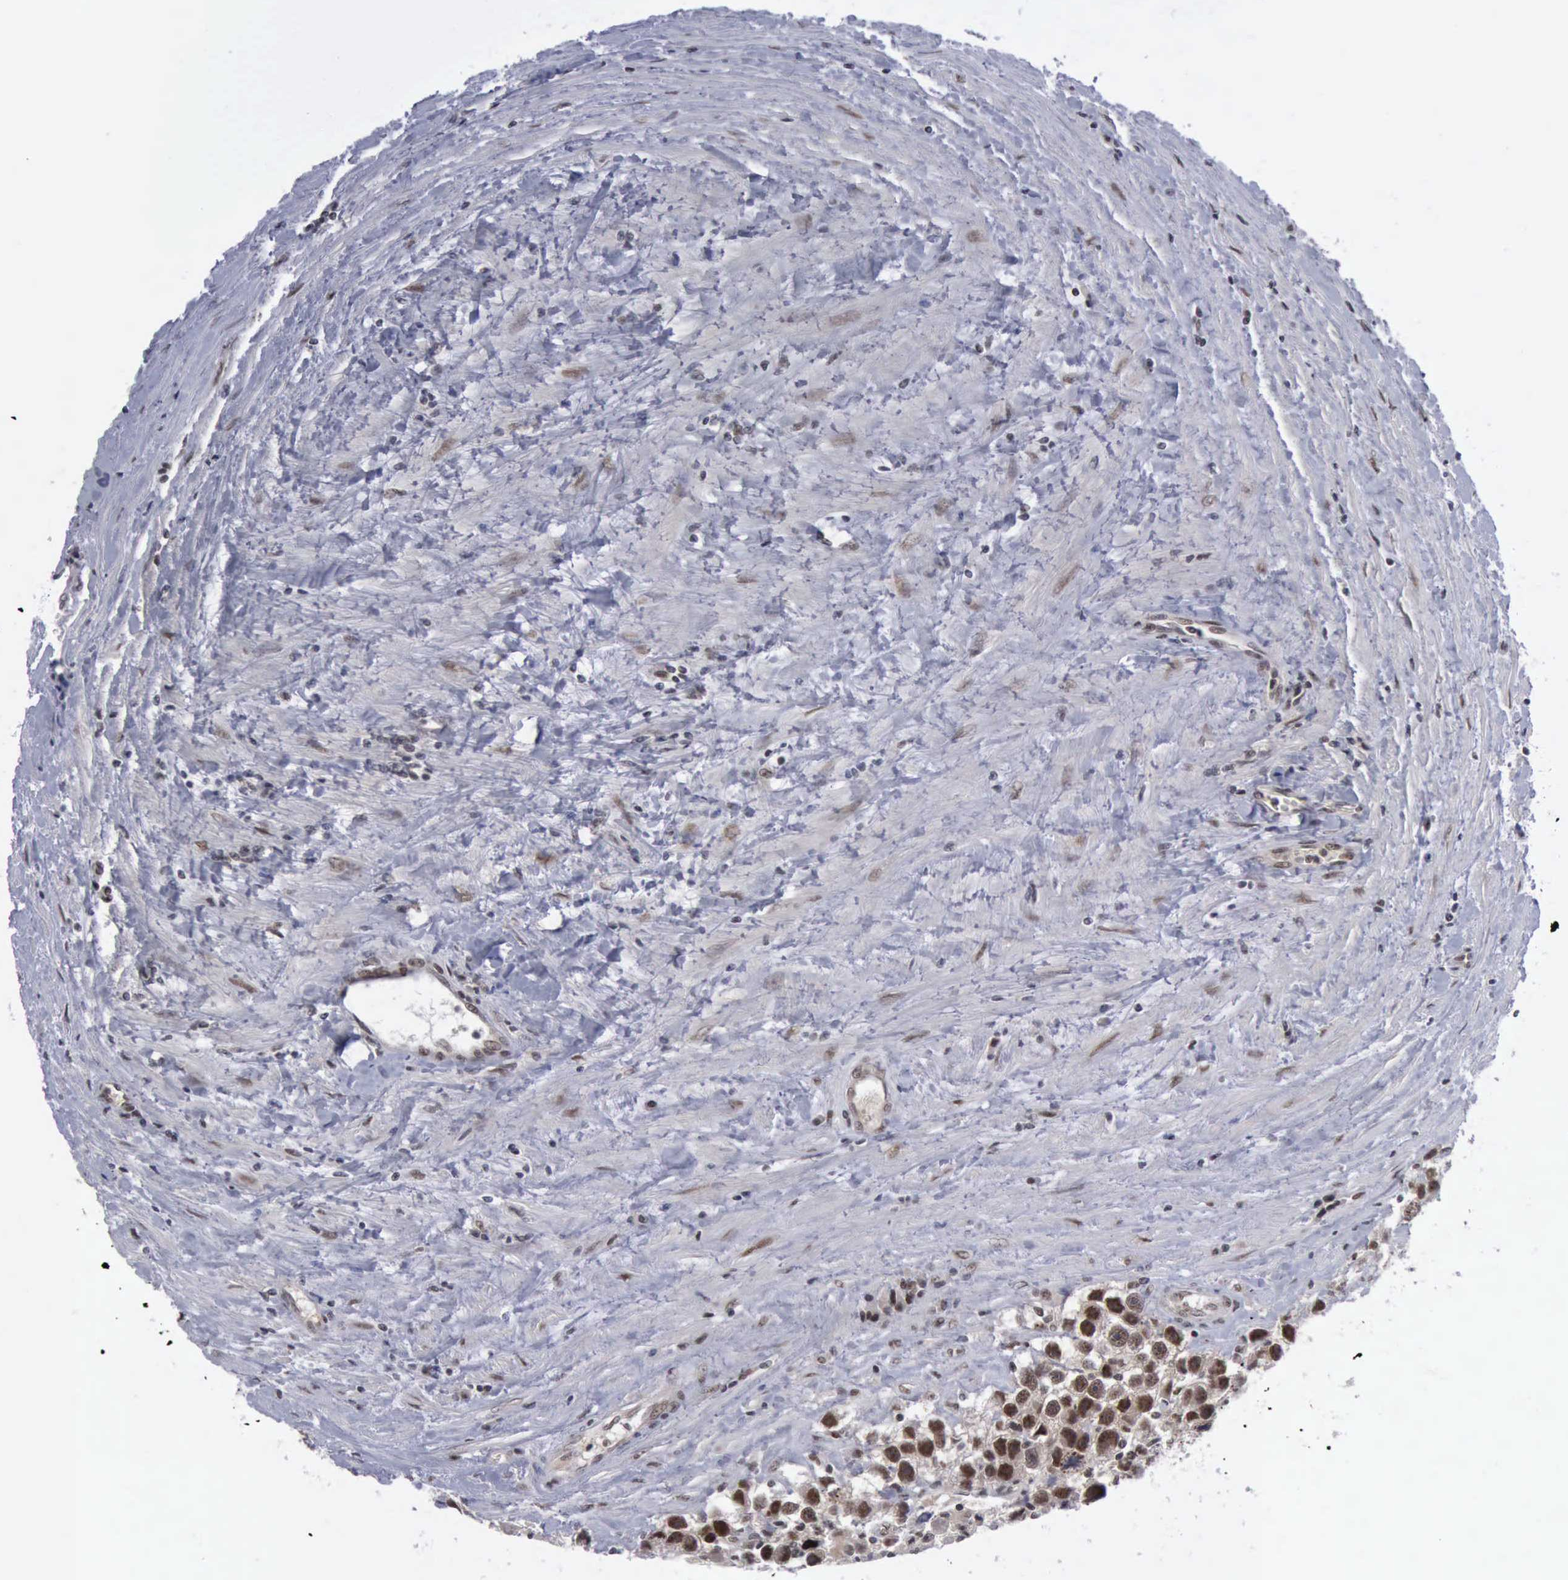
{"staining": {"intensity": "moderate", "quantity": ">75%", "location": "cytoplasmic/membranous,nuclear"}, "tissue": "testis cancer", "cell_type": "Tumor cells", "image_type": "cancer", "snomed": [{"axis": "morphology", "description": "Seminoma, NOS"}, {"axis": "topography", "description": "Testis"}], "caption": "IHC (DAB) staining of human testis cancer demonstrates moderate cytoplasmic/membranous and nuclear protein positivity in approximately >75% of tumor cells.", "gene": "ATM", "patient": {"sex": "male", "age": 43}}